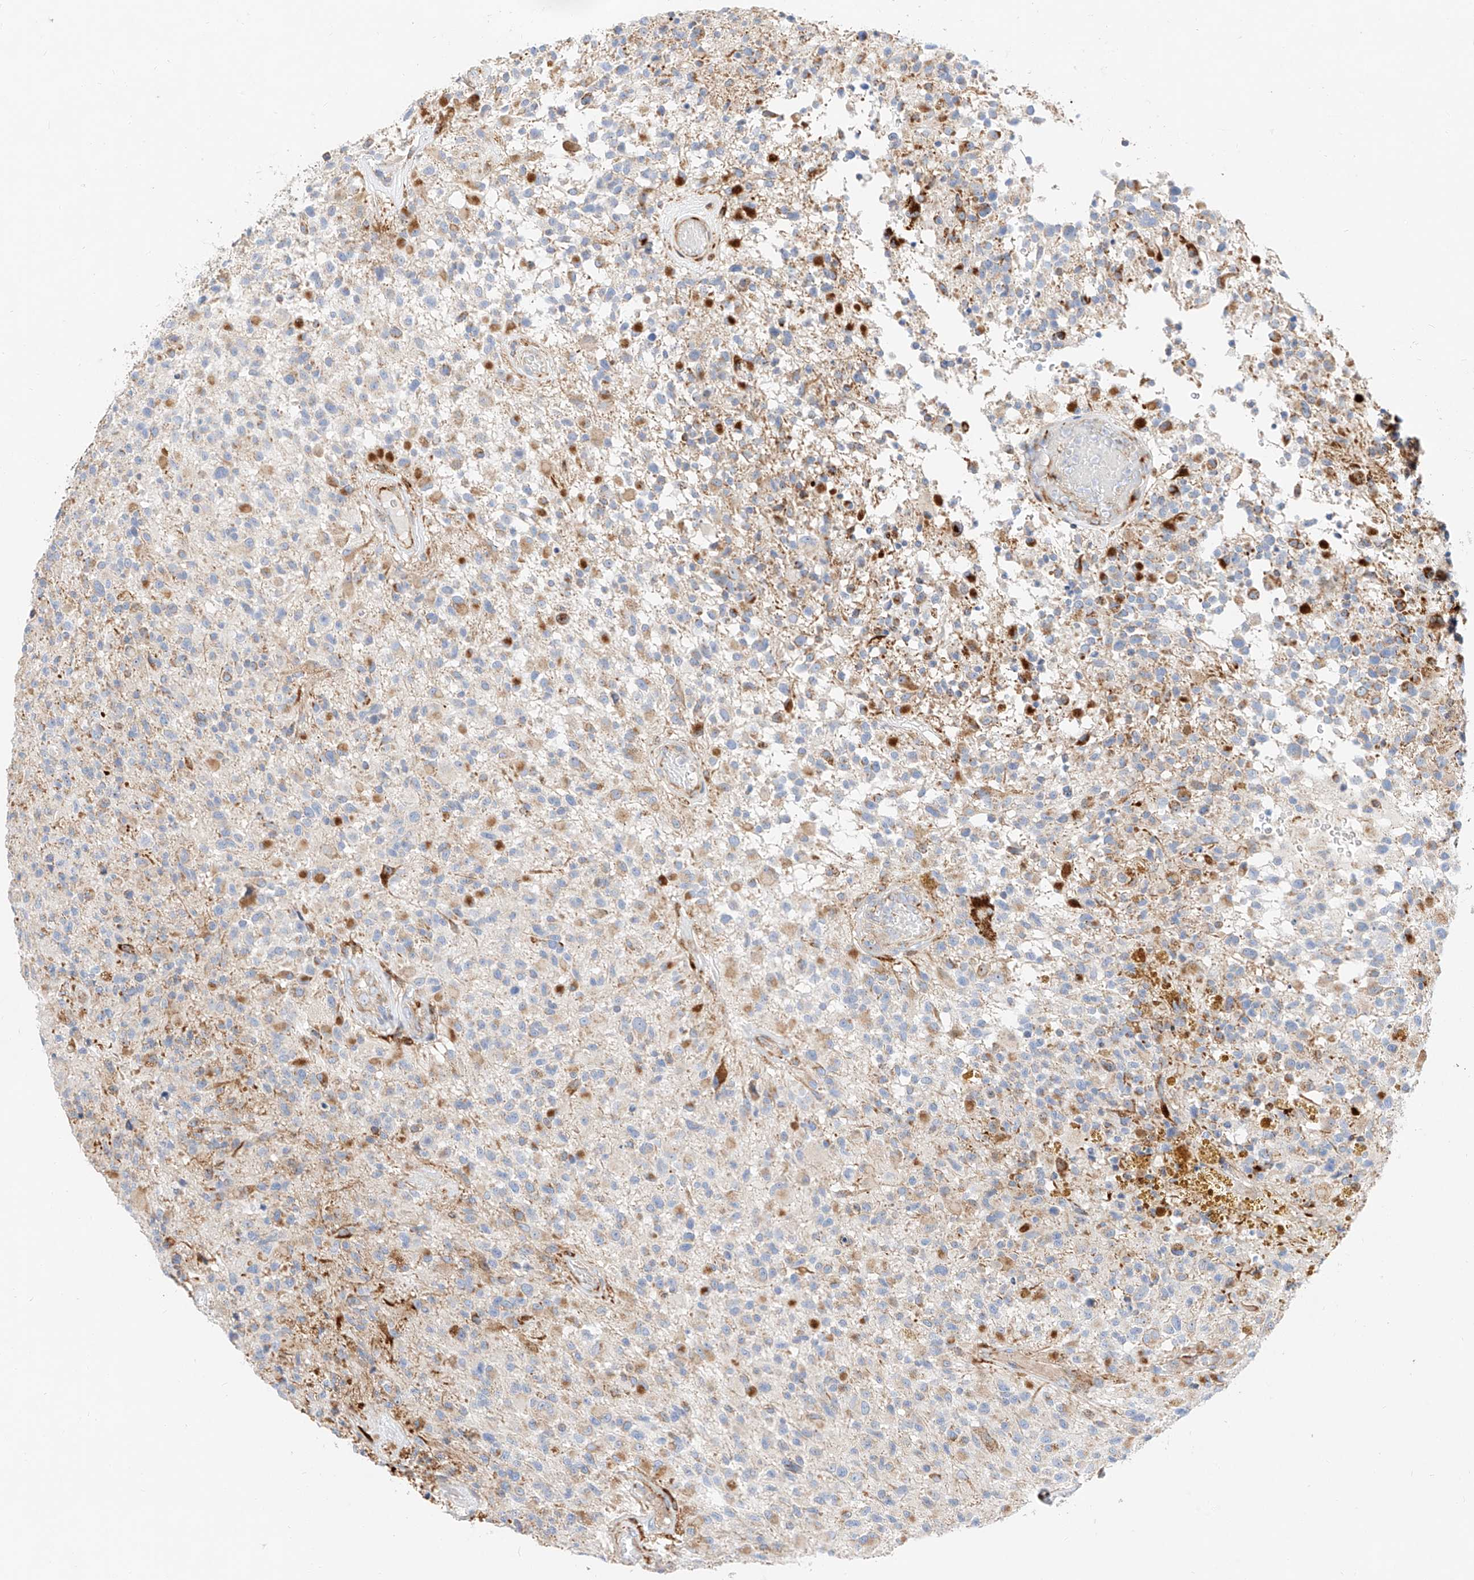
{"staining": {"intensity": "negative", "quantity": "none", "location": "none"}, "tissue": "glioma", "cell_type": "Tumor cells", "image_type": "cancer", "snomed": [{"axis": "morphology", "description": "Glioma, malignant, High grade"}, {"axis": "morphology", "description": "Glioblastoma, NOS"}, {"axis": "topography", "description": "Brain"}], "caption": "There is no significant expression in tumor cells of glioblastoma.", "gene": "CST9", "patient": {"sex": "male", "age": 60}}